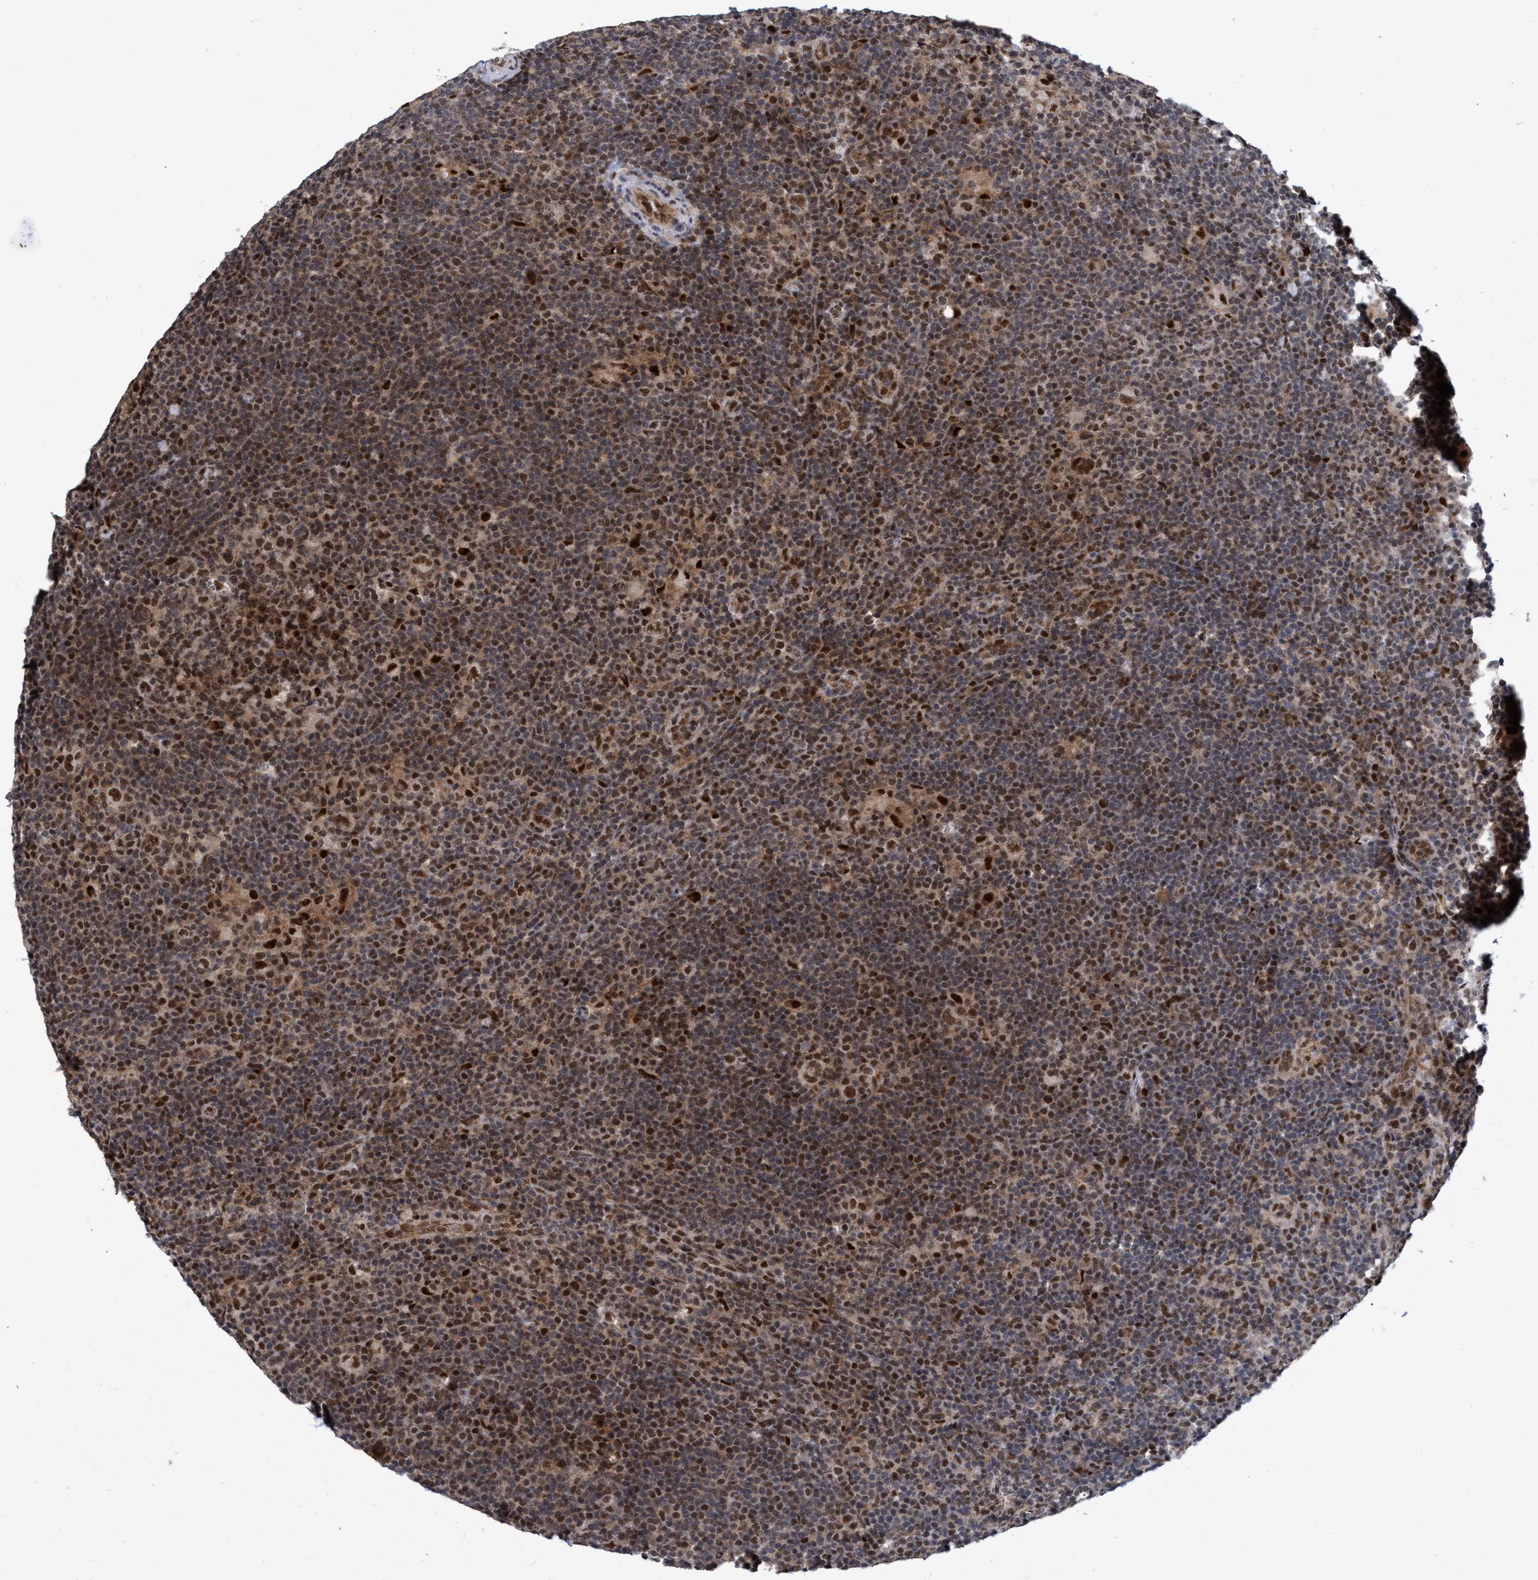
{"staining": {"intensity": "strong", "quantity": ">75%", "location": "nuclear"}, "tissue": "lymphoma", "cell_type": "Tumor cells", "image_type": "cancer", "snomed": [{"axis": "morphology", "description": "Hodgkin's disease, NOS"}, {"axis": "topography", "description": "Lymph node"}], "caption": "This is a histology image of immunohistochemistry staining of lymphoma, which shows strong positivity in the nuclear of tumor cells.", "gene": "GTF2F1", "patient": {"sex": "female", "age": 57}}